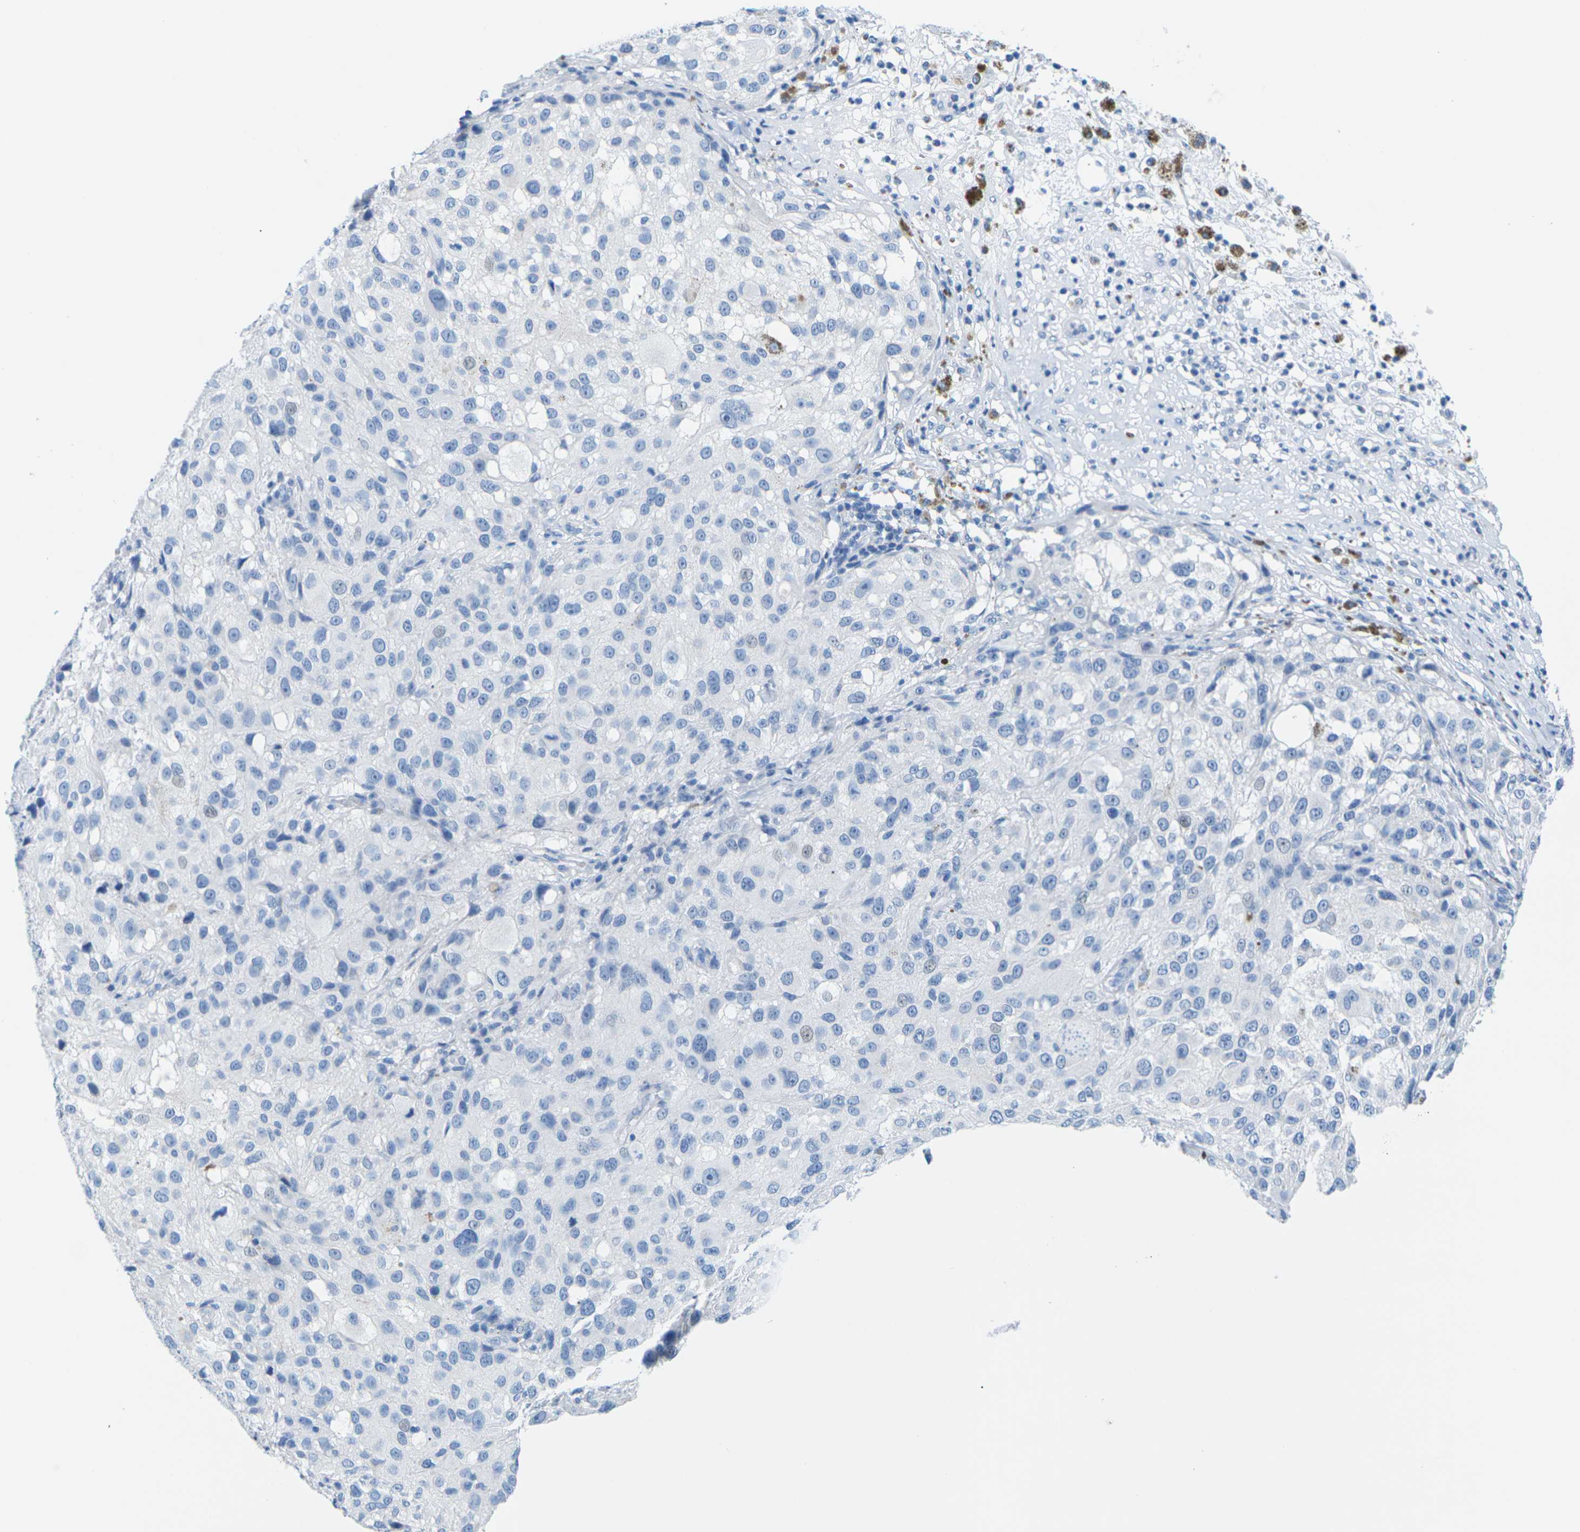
{"staining": {"intensity": "negative", "quantity": "none", "location": "none"}, "tissue": "melanoma", "cell_type": "Tumor cells", "image_type": "cancer", "snomed": [{"axis": "morphology", "description": "Necrosis, NOS"}, {"axis": "morphology", "description": "Malignant melanoma, NOS"}, {"axis": "topography", "description": "Skin"}], "caption": "IHC photomicrograph of human melanoma stained for a protein (brown), which exhibits no positivity in tumor cells. The staining is performed using DAB (3,3'-diaminobenzidine) brown chromogen with nuclei counter-stained in using hematoxylin.", "gene": "SLC12A1", "patient": {"sex": "female", "age": 87}}